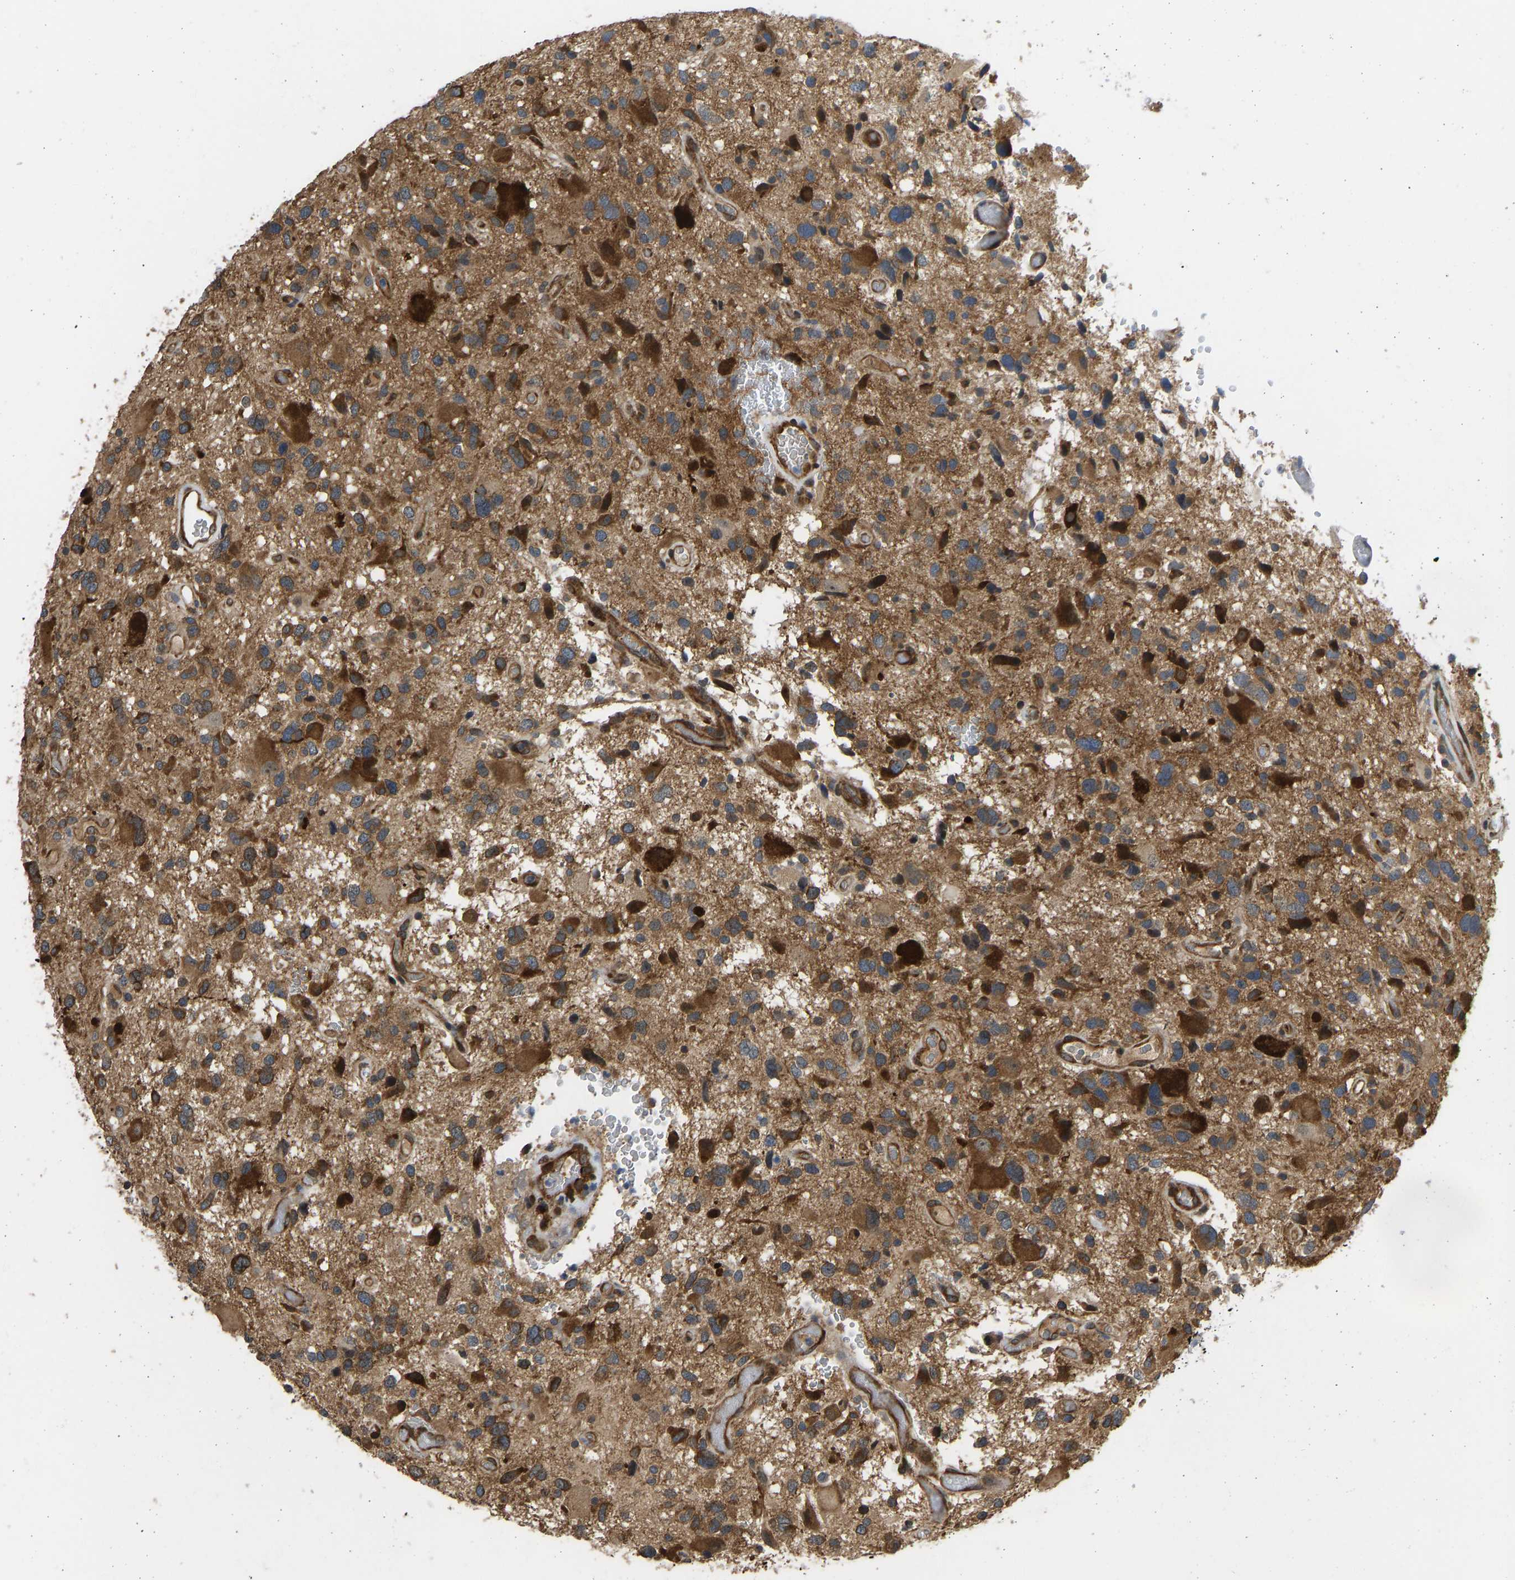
{"staining": {"intensity": "strong", "quantity": ">75%", "location": "cytoplasmic/membranous"}, "tissue": "glioma", "cell_type": "Tumor cells", "image_type": "cancer", "snomed": [{"axis": "morphology", "description": "Glioma, malignant, High grade"}, {"axis": "topography", "description": "Brain"}], "caption": "Protein analysis of glioma tissue exhibits strong cytoplasmic/membranous staining in about >75% of tumor cells. (IHC, brightfield microscopy, high magnification).", "gene": "RASGRF2", "patient": {"sex": "male", "age": 33}}